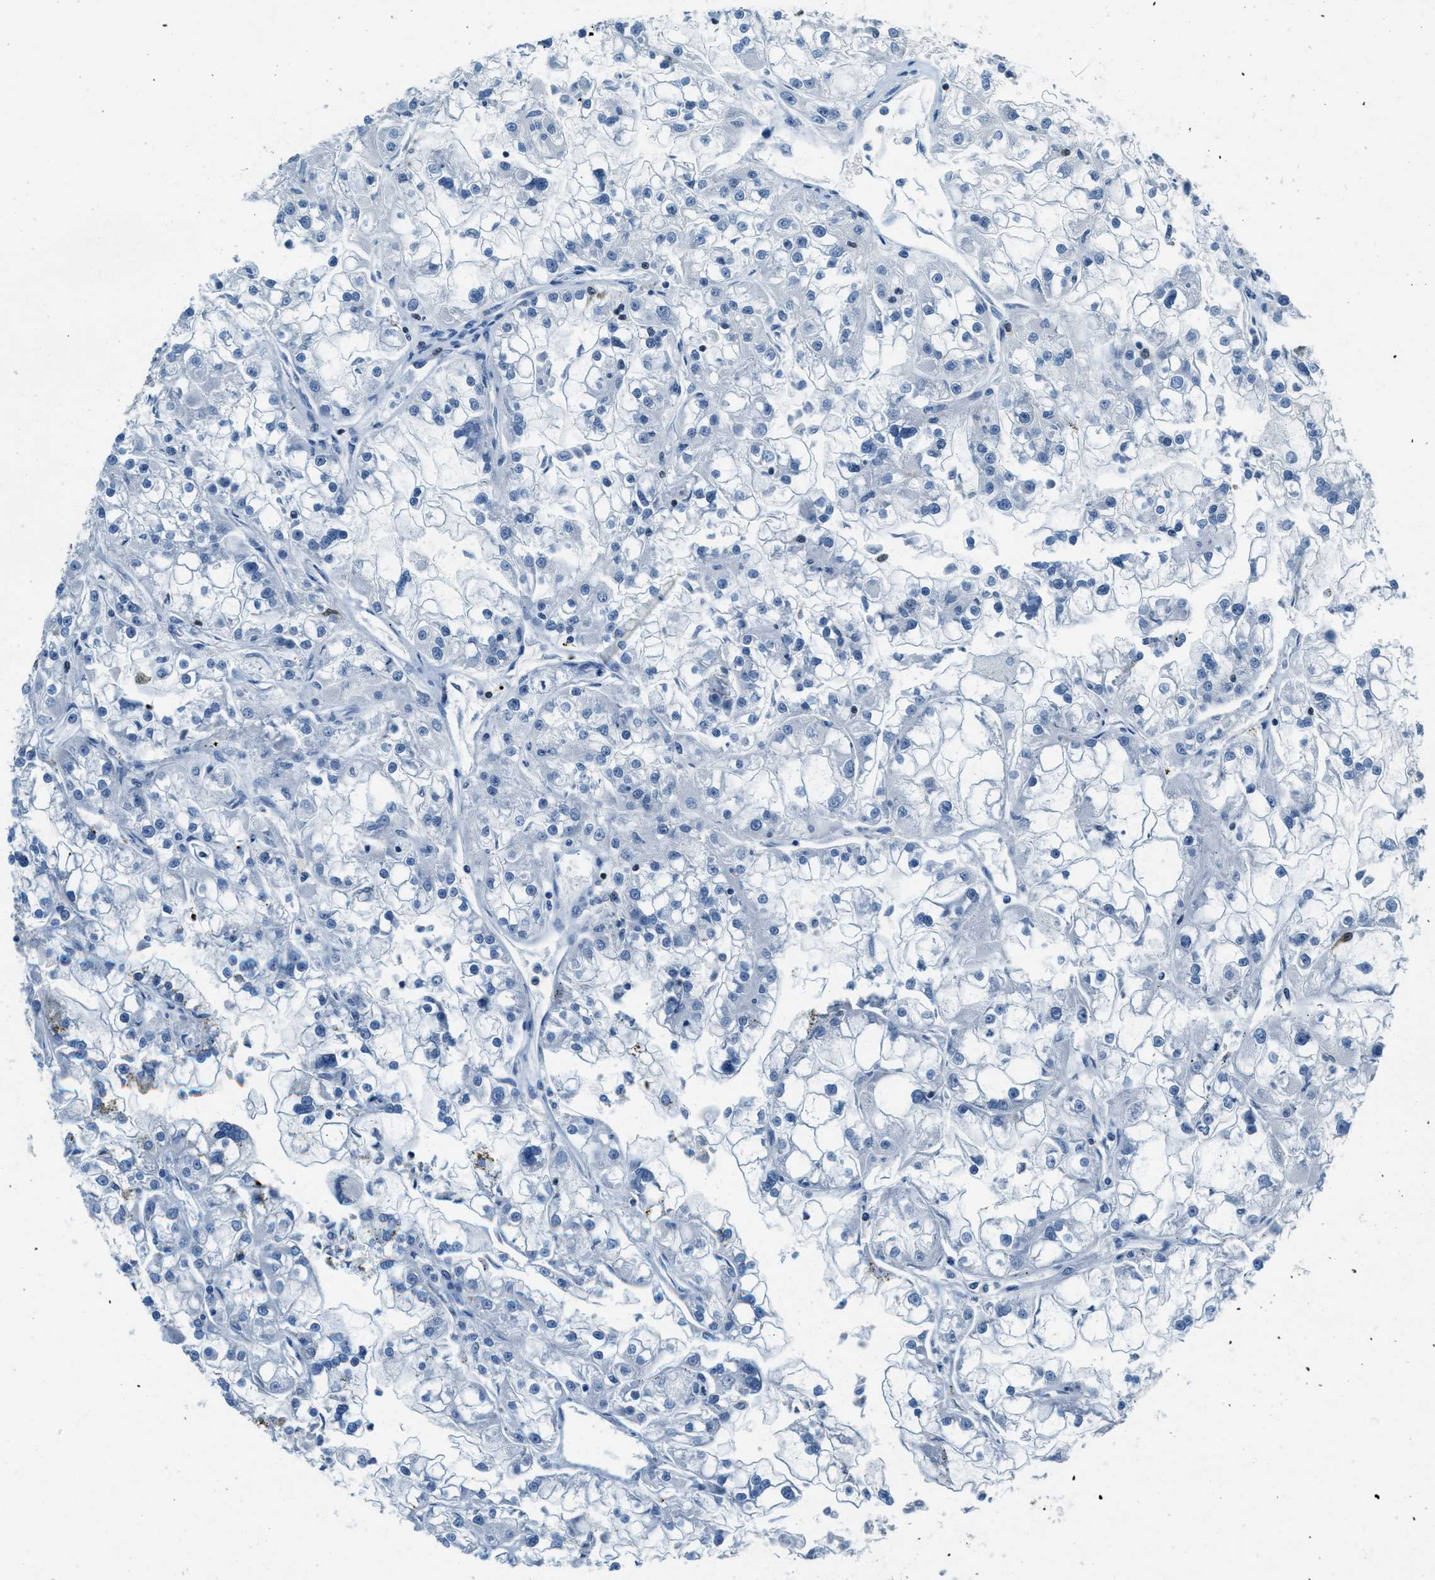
{"staining": {"intensity": "negative", "quantity": "none", "location": "none"}, "tissue": "renal cancer", "cell_type": "Tumor cells", "image_type": "cancer", "snomed": [{"axis": "morphology", "description": "Adenocarcinoma, NOS"}, {"axis": "topography", "description": "Kidney"}], "caption": "Immunohistochemistry (IHC) of human renal adenocarcinoma shows no positivity in tumor cells. The staining is performed using DAB (3,3'-diaminobenzidine) brown chromogen with nuclei counter-stained in using hematoxylin.", "gene": "OGFR", "patient": {"sex": "female", "age": 52}}